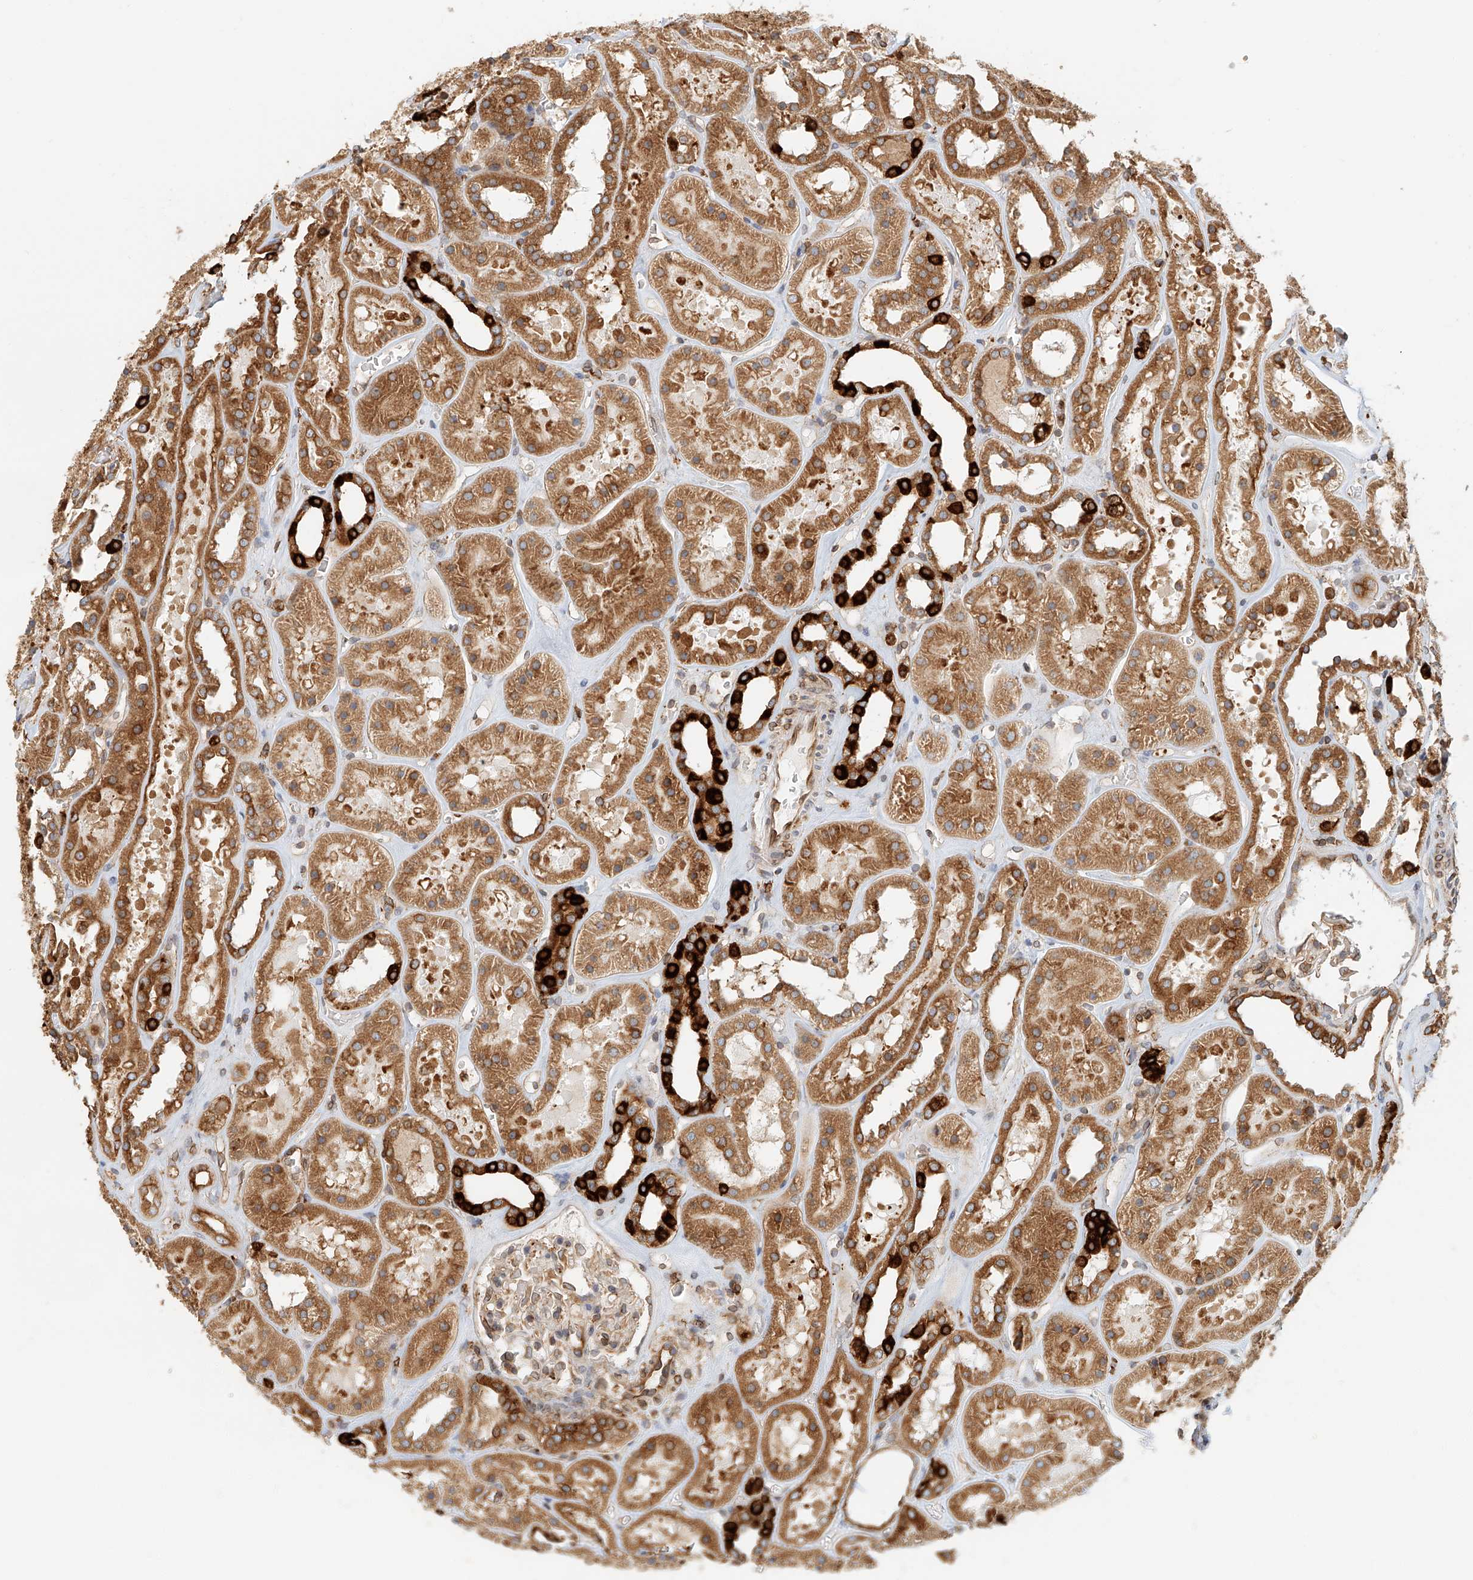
{"staining": {"intensity": "moderate", "quantity": "<25%", "location": "cytoplasmic/membranous"}, "tissue": "kidney", "cell_type": "Cells in glomeruli", "image_type": "normal", "snomed": [{"axis": "morphology", "description": "Normal tissue, NOS"}, {"axis": "topography", "description": "Kidney"}], "caption": "The immunohistochemical stain highlights moderate cytoplasmic/membranous expression in cells in glomeruli of normal kidney.", "gene": "DHRS7", "patient": {"sex": "female", "age": 41}}